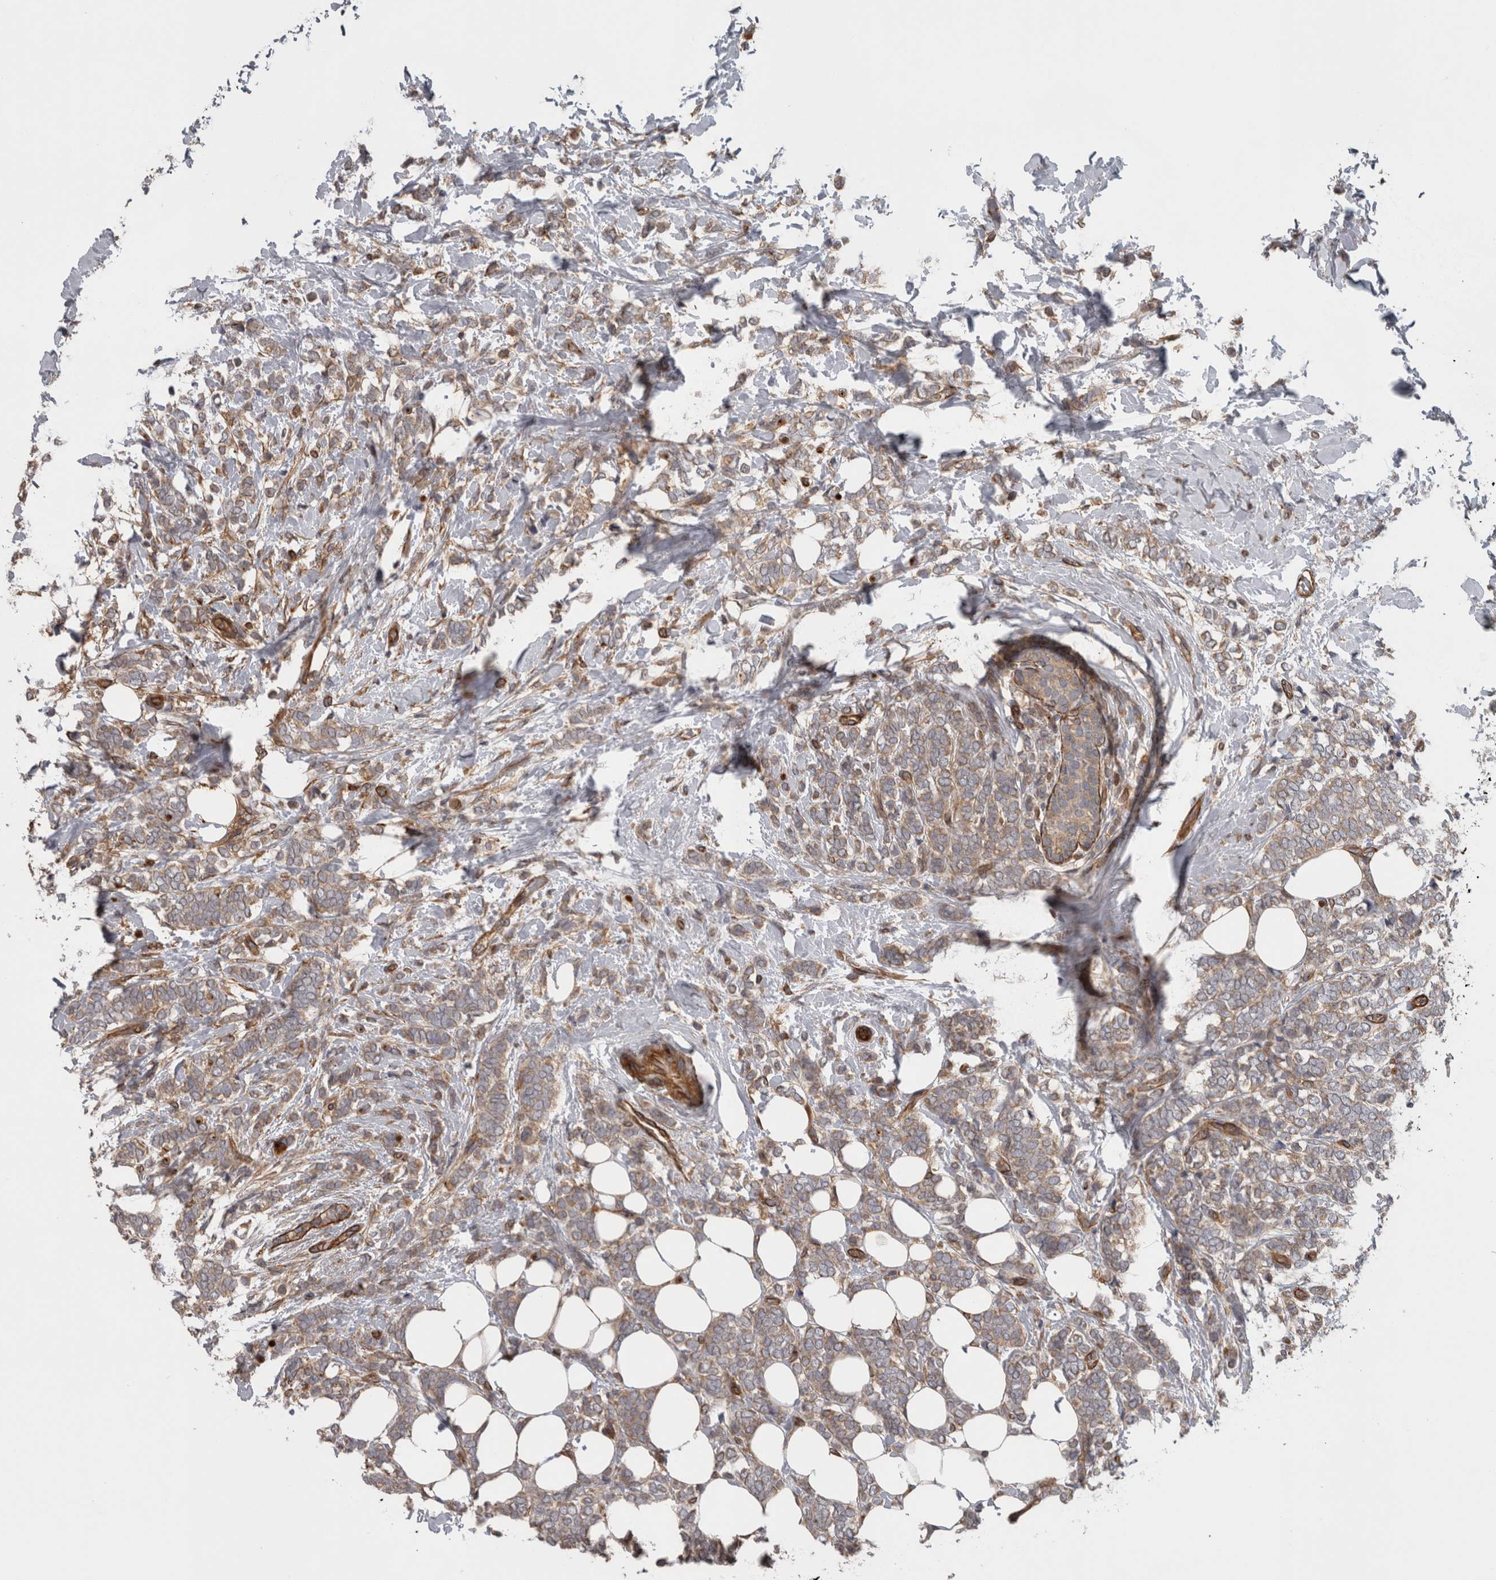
{"staining": {"intensity": "weak", "quantity": "25%-75%", "location": "cytoplasmic/membranous"}, "tissue": "breast cancer", "cell_type": "Tumor cells", "image_type": "cancer", "snomed": [{"axis": "morphology", "description": "Lobular carcinoma"}, {"axis": "topography", "description": "Breast"}], "caption": "Protein expression by immunohistochemistry (IHC) displays weak cytoplasmic/membranous expression in about 25%-75% of tumor cells in lobular carcinoma (breast).", "gene": "RMDN1", "patient": {"sex": "female", "age": 50}}